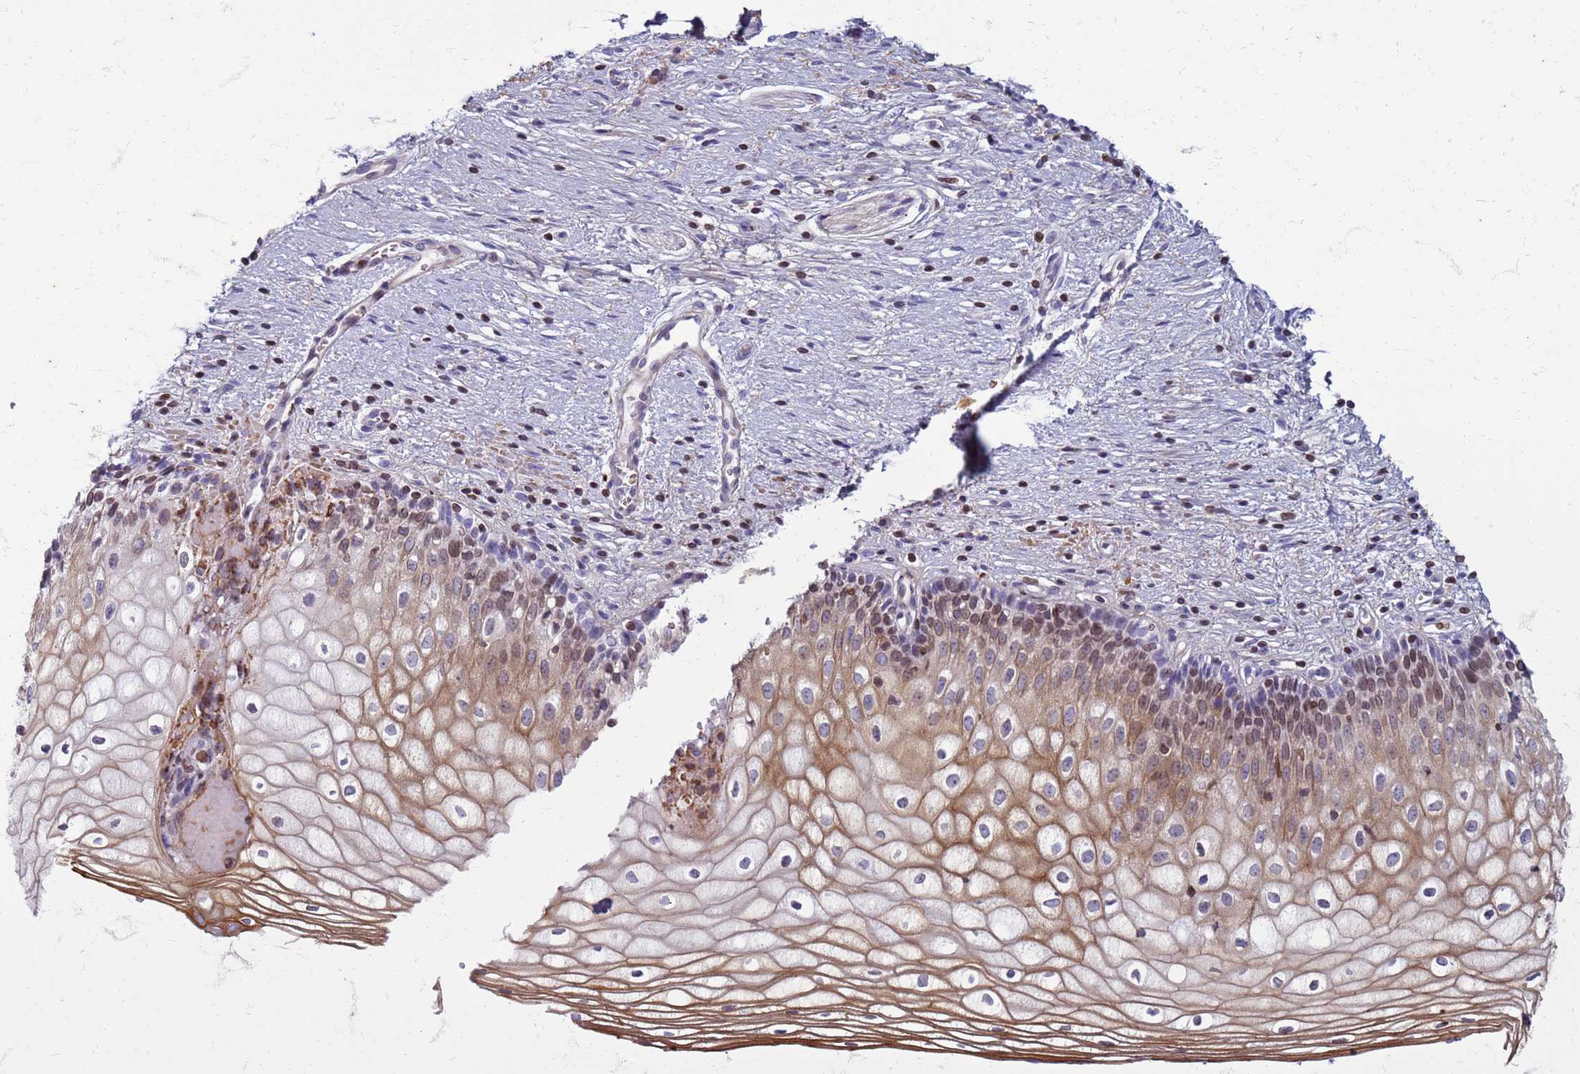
{"staining": {"intensity": "moderate", "quantity": "25%-75%", "location": "cytoplasmic/membranous,nuclear"}, "tissue": "vagina", "cell_type": "Squamous epithelial cells", "image_type": "normal", "snomed": [{"axis": "morphology", "description": "Normal tissue, NOS"}, {"axis": "topography", "description": "Vagina"}], "caption": "DAB immunohistochemical staining of benign vagina displays moderate cytoplasmic/membranous,nuclear protein staining in approximately 25%-75% of squamous epithelial cells.", "gene": "METTL25B", "patient": {"sex": "female", "age": 60}}